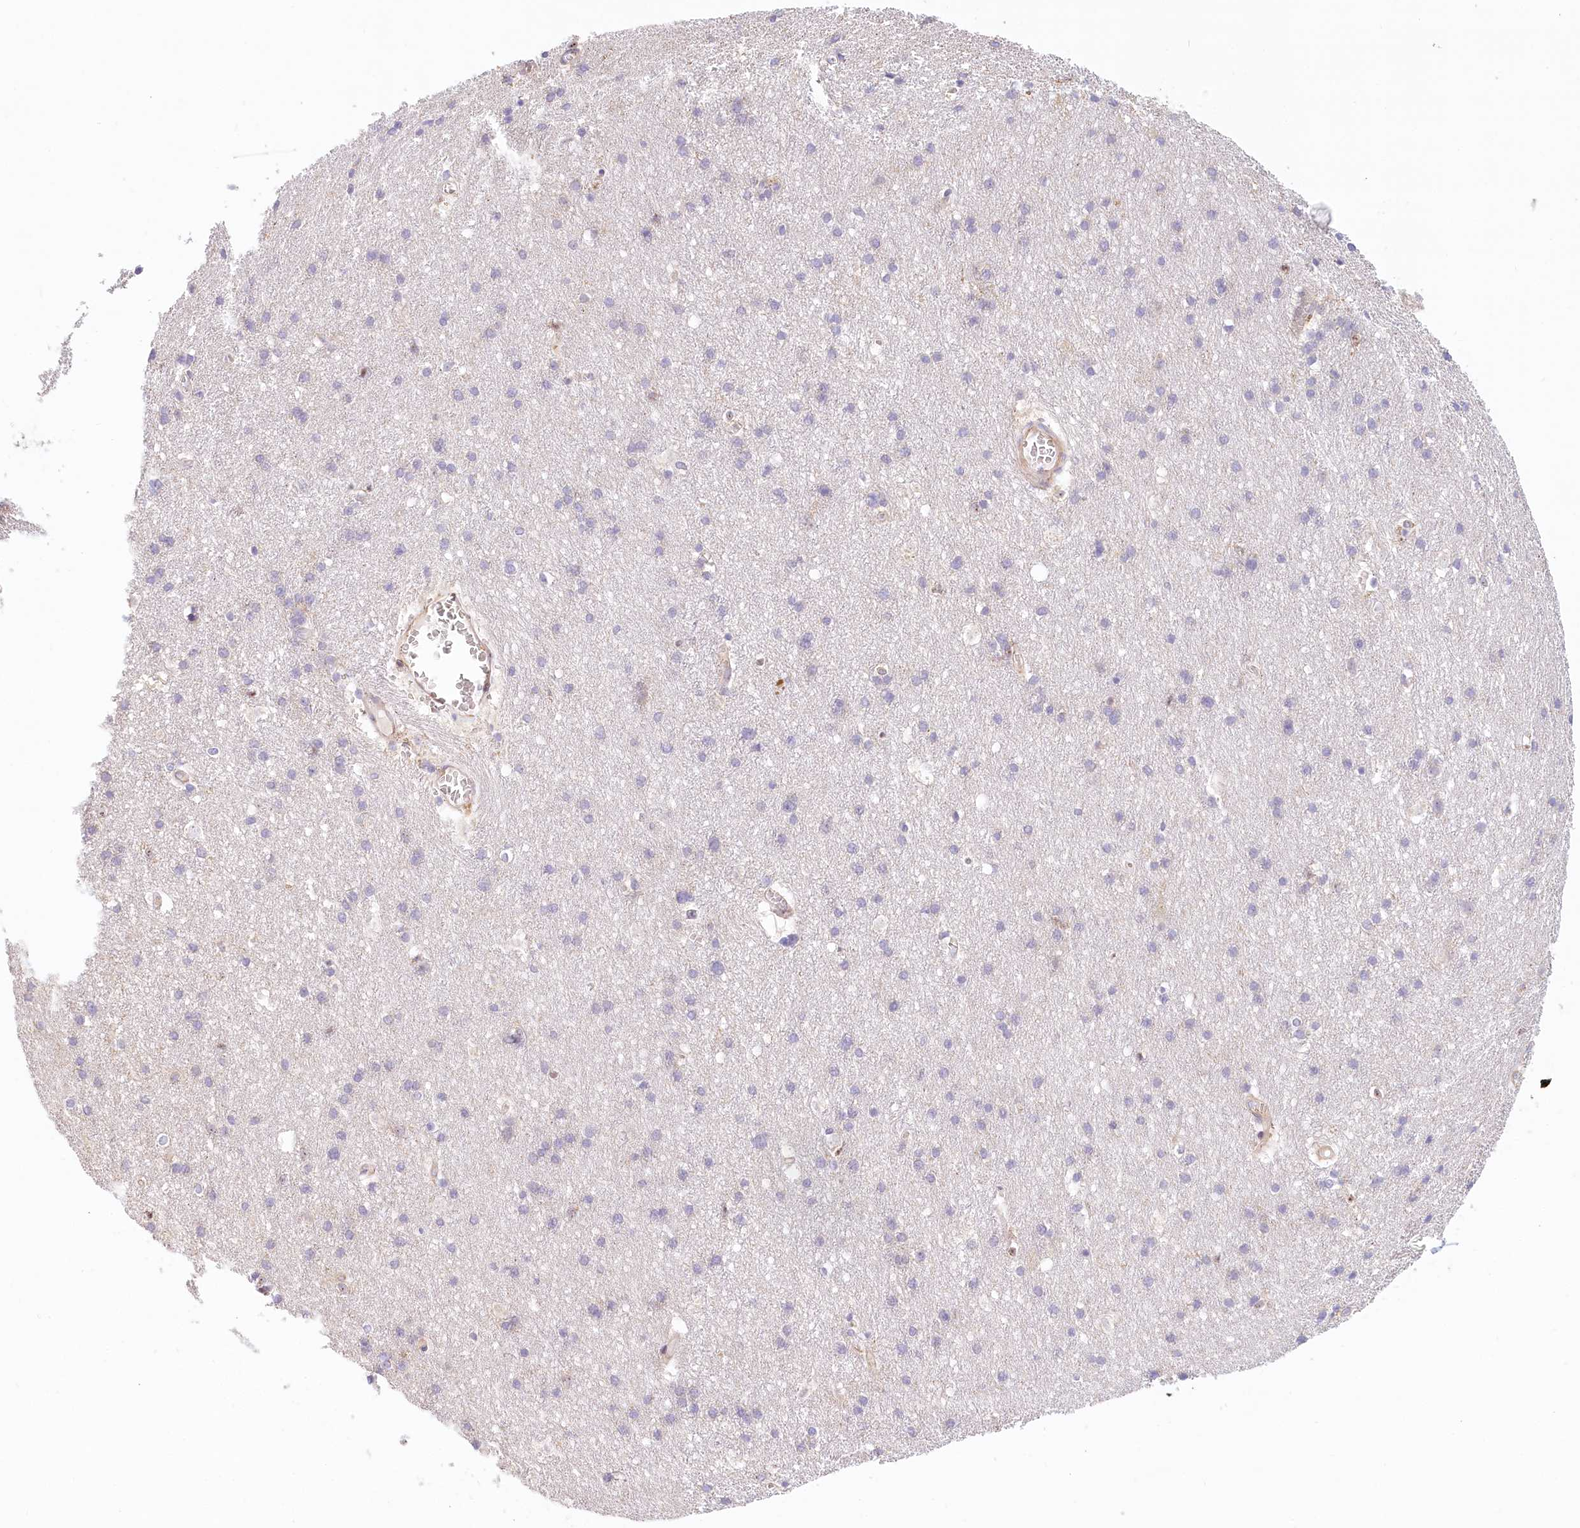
{"staining": {"intensity": "weak", "quantity": ">75%", "location": "cytoplasmic/membranous"}, "tissue": "cerebral cortex", "cell_type": "Endothelial cells", "image_type": "normal", "snomed": [{"axis": "morphology", "description": "Normal tissue, NOS"}, {"axis": "topography", "description": "Cerebral cortex"}], "caption": "Endothelial cells exhibit low levels of weak cytoplasmic/membranous positivity in about >75% of cells in benign cerebral cortex. The staining is performed using DAB (3,3'-diaminobenzidine) brown chromogen to label protein expression. The nuclei are counter-stained blue using hematoxylin.", "gene": "UMPS", "patient": {"sex": "male", "age": 54}}